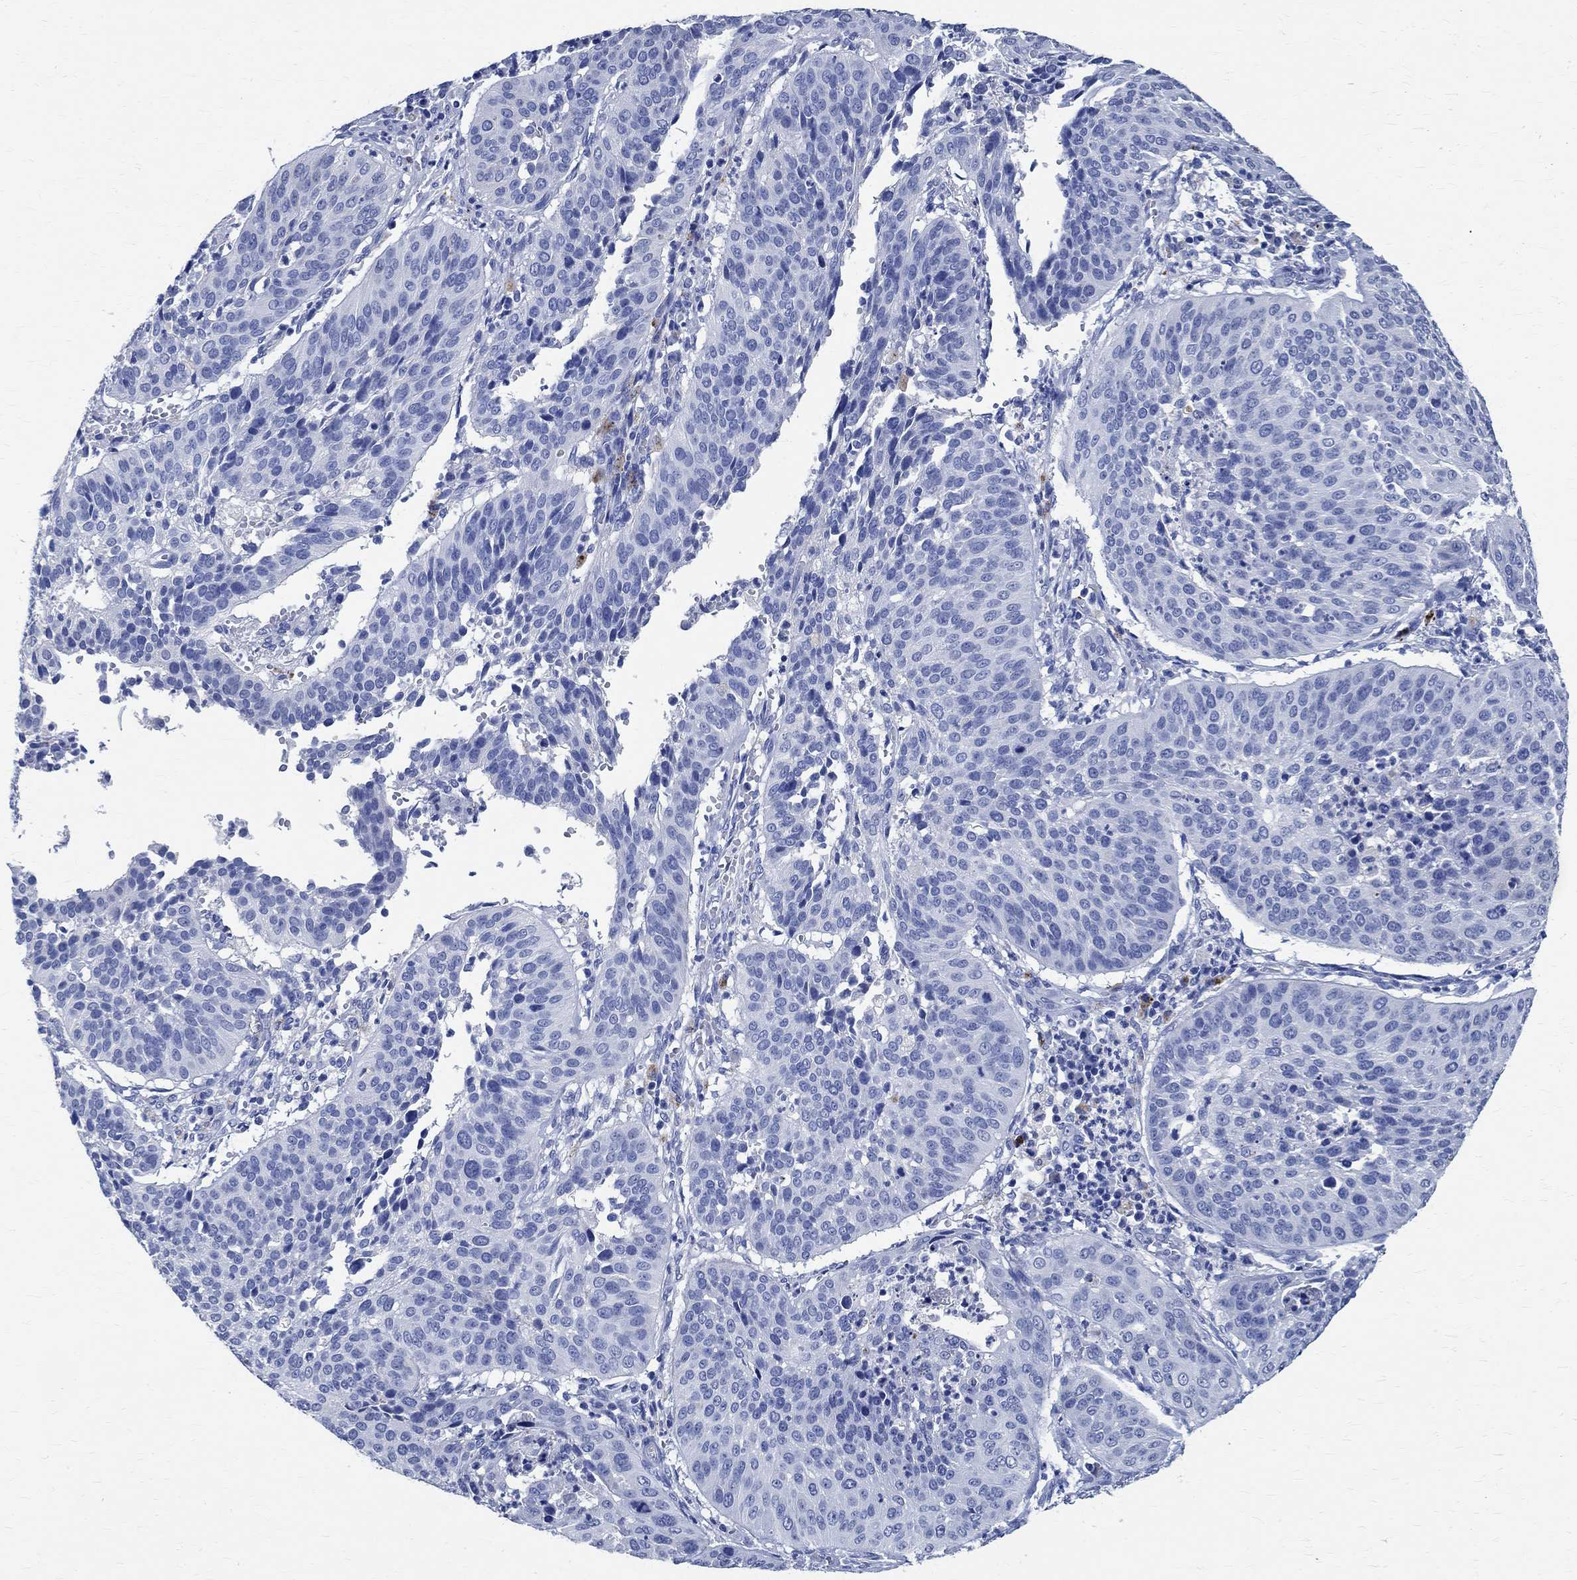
{"staining": {"intensity": "negative", "quantity": "none", "location": "none"}, "tissue": "cervical cancer", "cell_type": "Tumor cells", "image_type": "cancer", "snomed": [{"axis": "morphology", "description": "Normal tissue, NOS"}, {"axis": "morphology", "description": "Squamous cell carcinoma, NOS"}, {"axis": "topography", "description": "Cervix"}], "caption": "High power microscopy photomicrograph of an immunohistochemistry image of squamous cell carcinoma (cervical), revealing no significant expression in tumor cells.", "gene": "TMEM221", "patient": {"sex": "female", "age": 39}}